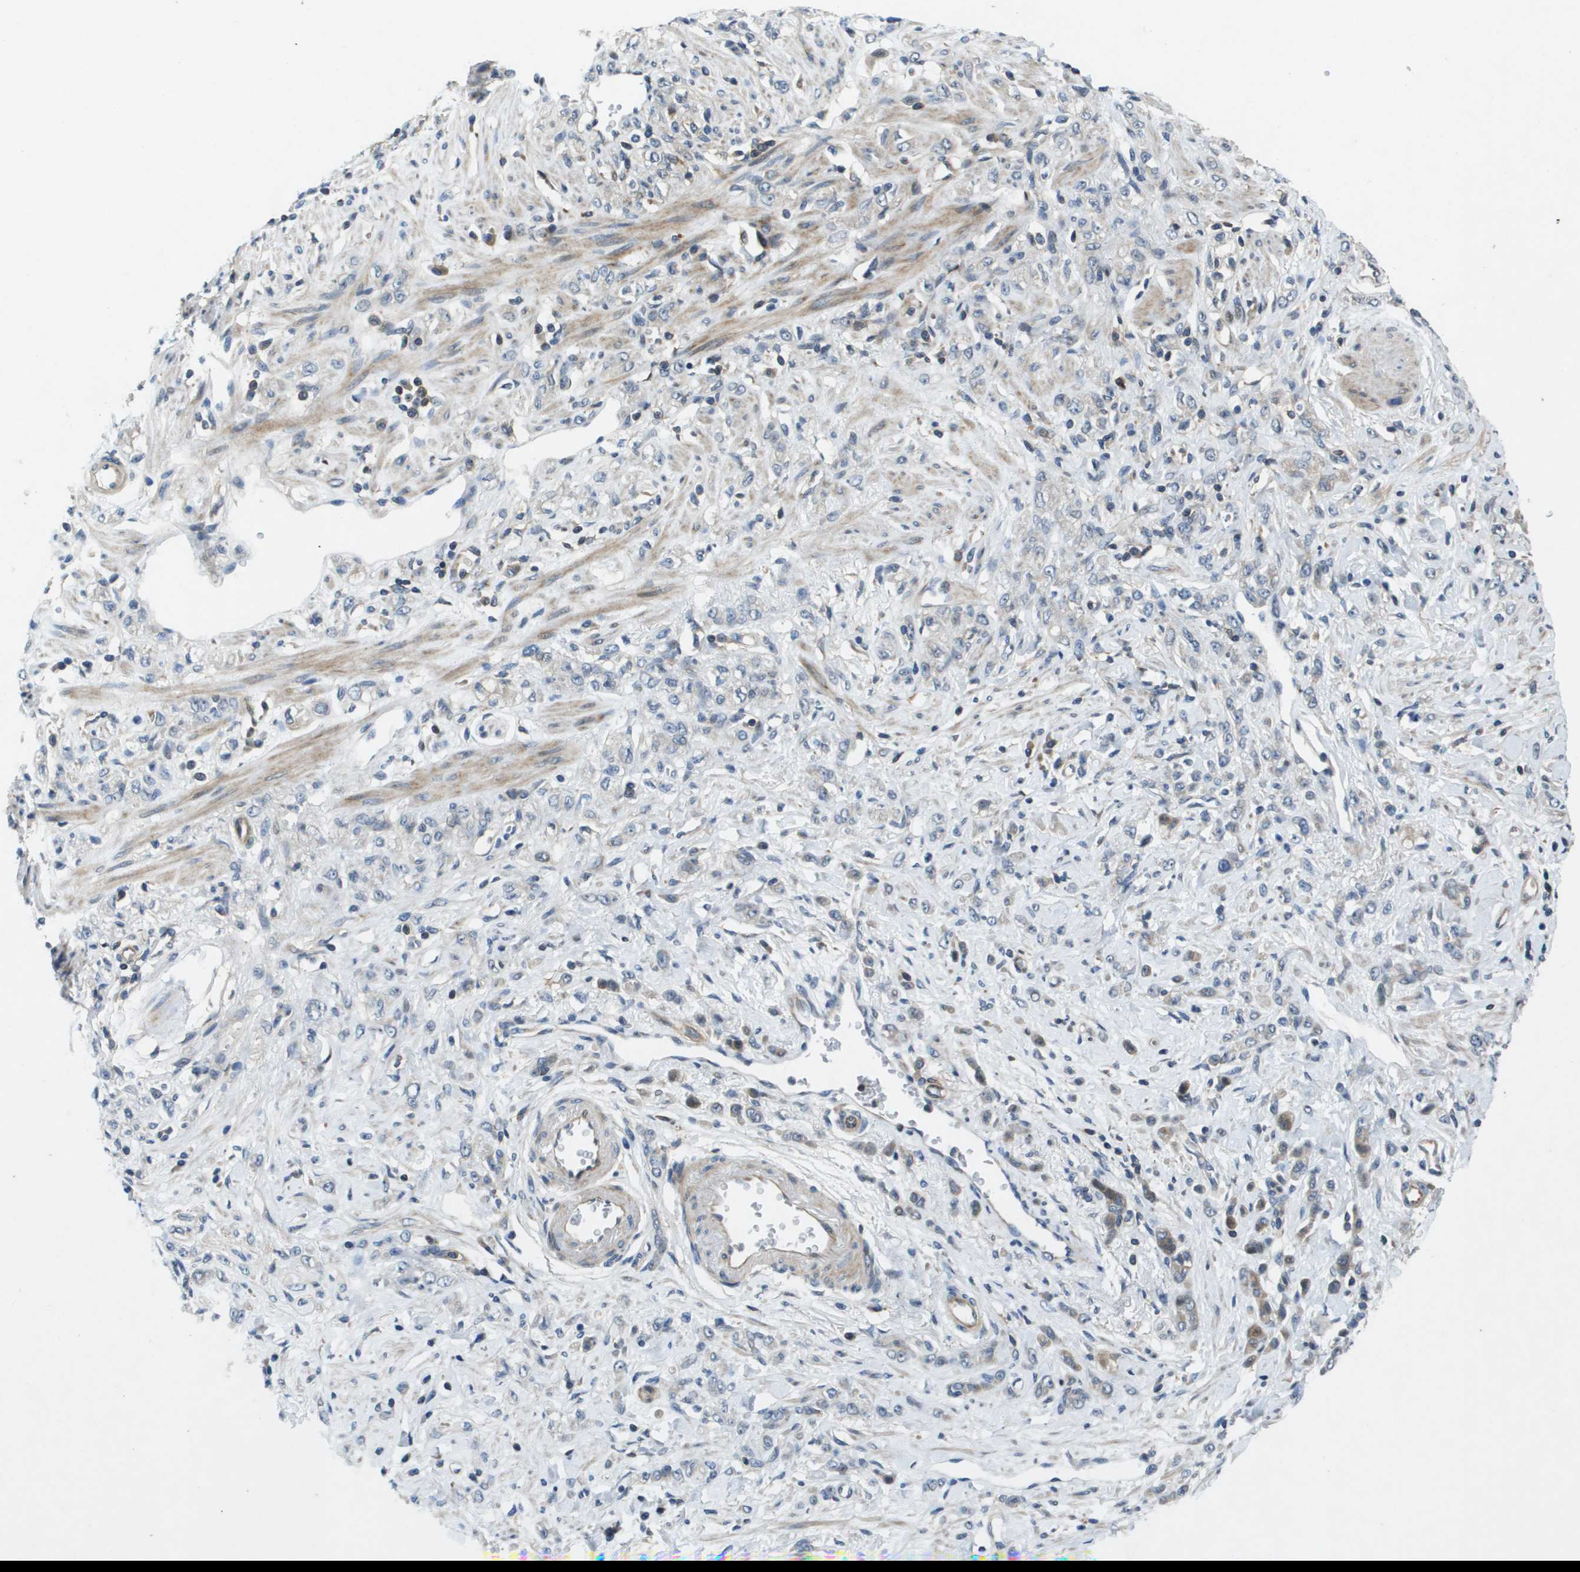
{"staining": {"intensity": "weak", "quantity": "<25%", "location": "cytoplasmic/membranous"}, "tissue": "stomach cancer", "cell_type": "Tumor cells", "image_type": "cancer", "snomed": [{"axis": "morphology", "description": "Normal tissue, NOS"}, {"axis": "morphology", "description": "Adenocarcinoma, NOS"}, {"axis": "topography", "description": "Stomach"}], "caption": "This histopathology image is of stomach cancer (adenocarcinoma) stained with immunohistochemistry to label a protein in brown with the nuclei are counter-stained blue. There is no staining in tumor cells.", "gene": "SCN4B", "patient": {"sex": "male", "age": 82}}